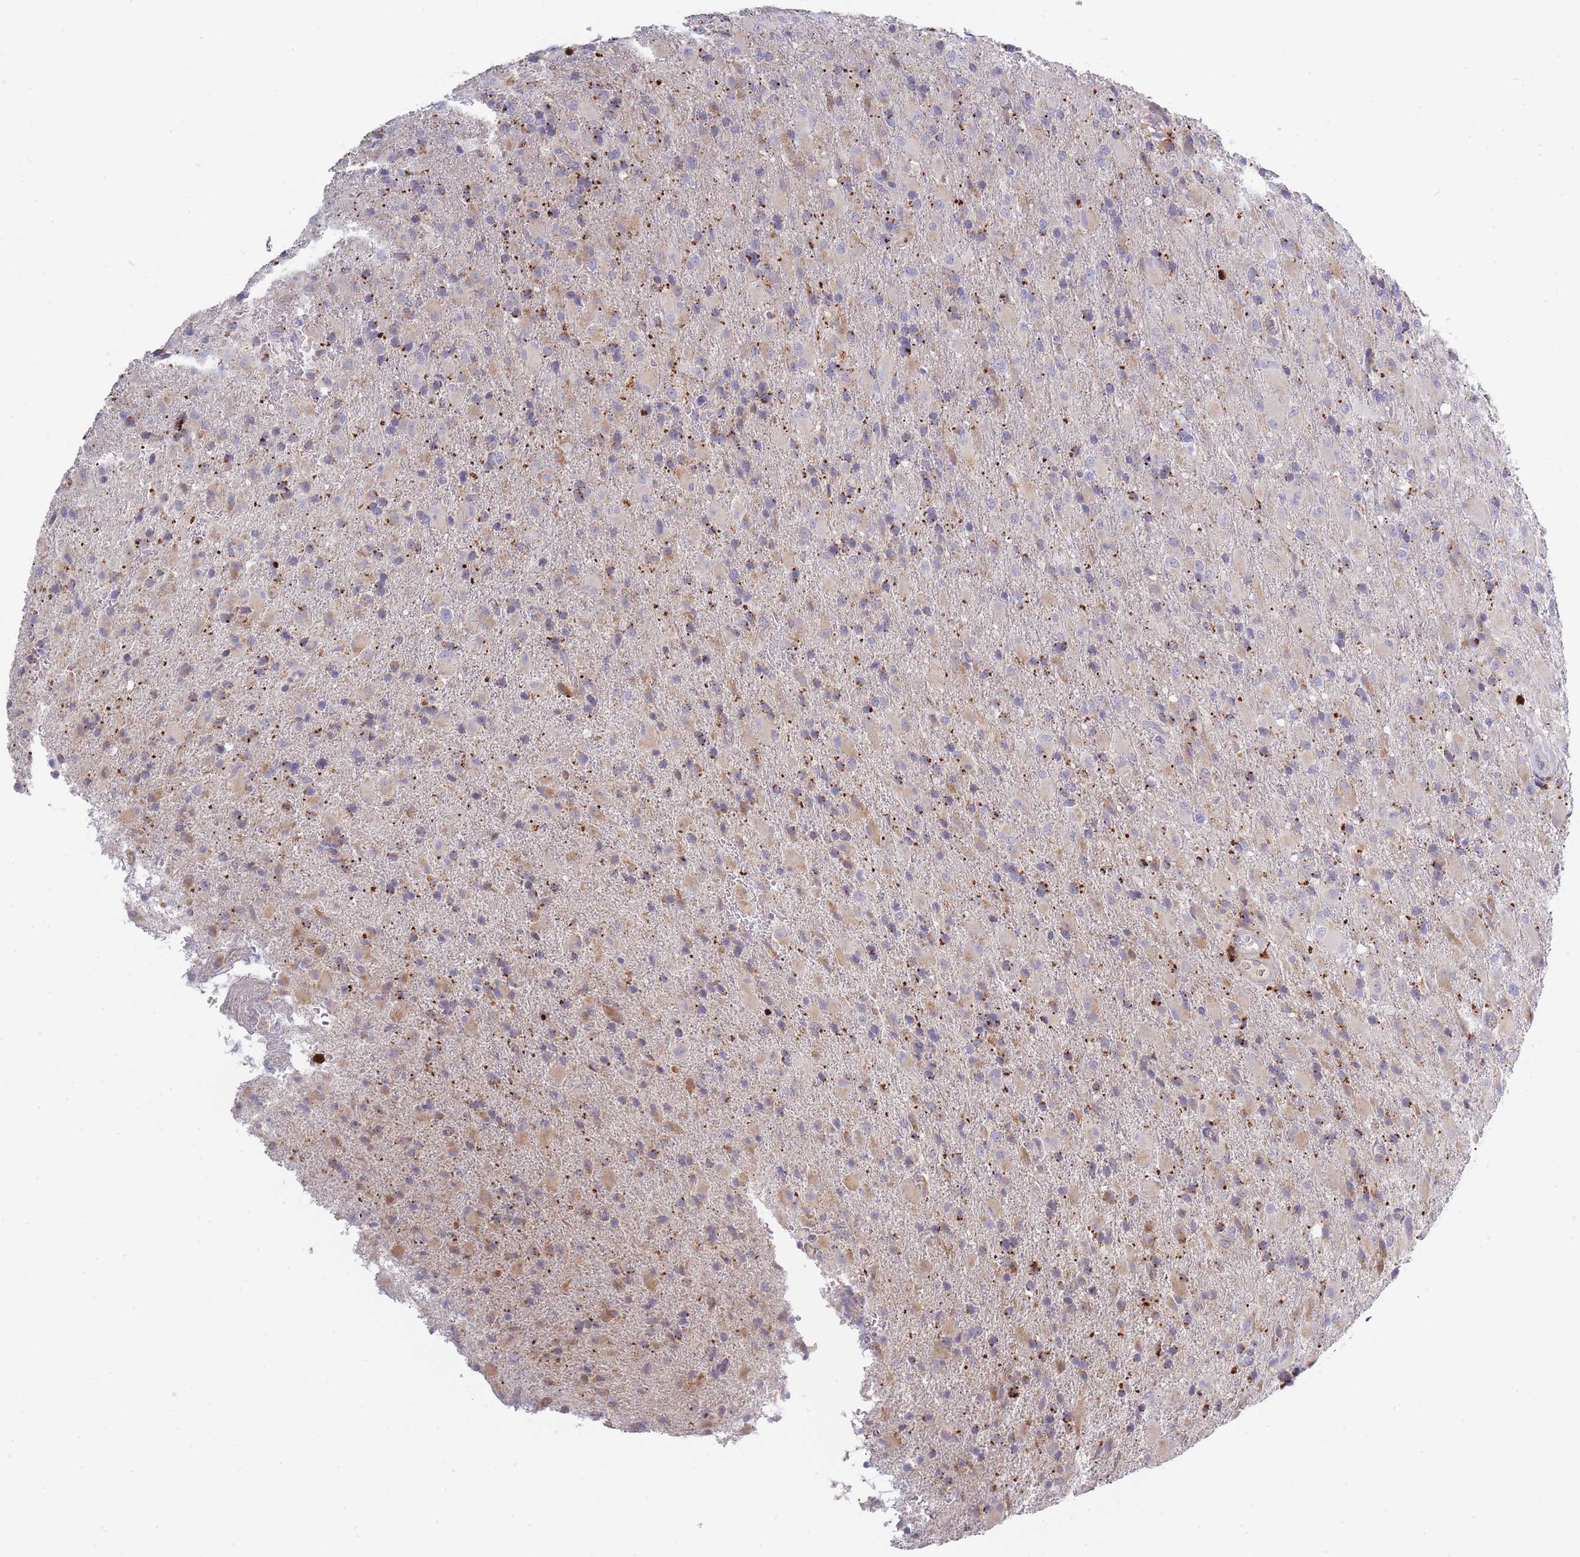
{"staining": {"intensity": "weak", "quantity": "<25%", "location": "cytoplasmic/membranous"}, "tissue": "glioma", "cell_type": "Tumor cells", "image_type": "cancer", "snomed": [{"axis": "morphology", "description": "Glioma, malignant, Low grade"}, {"axis": "topography", "description": "Brain"}], "caption": "The immunohistochemistry (IHC) histopathology image has no significant staining in tumor cells of glioma tissue.", "gene": "TRIM61", "patient": {"sex": "male", "age": 65}}